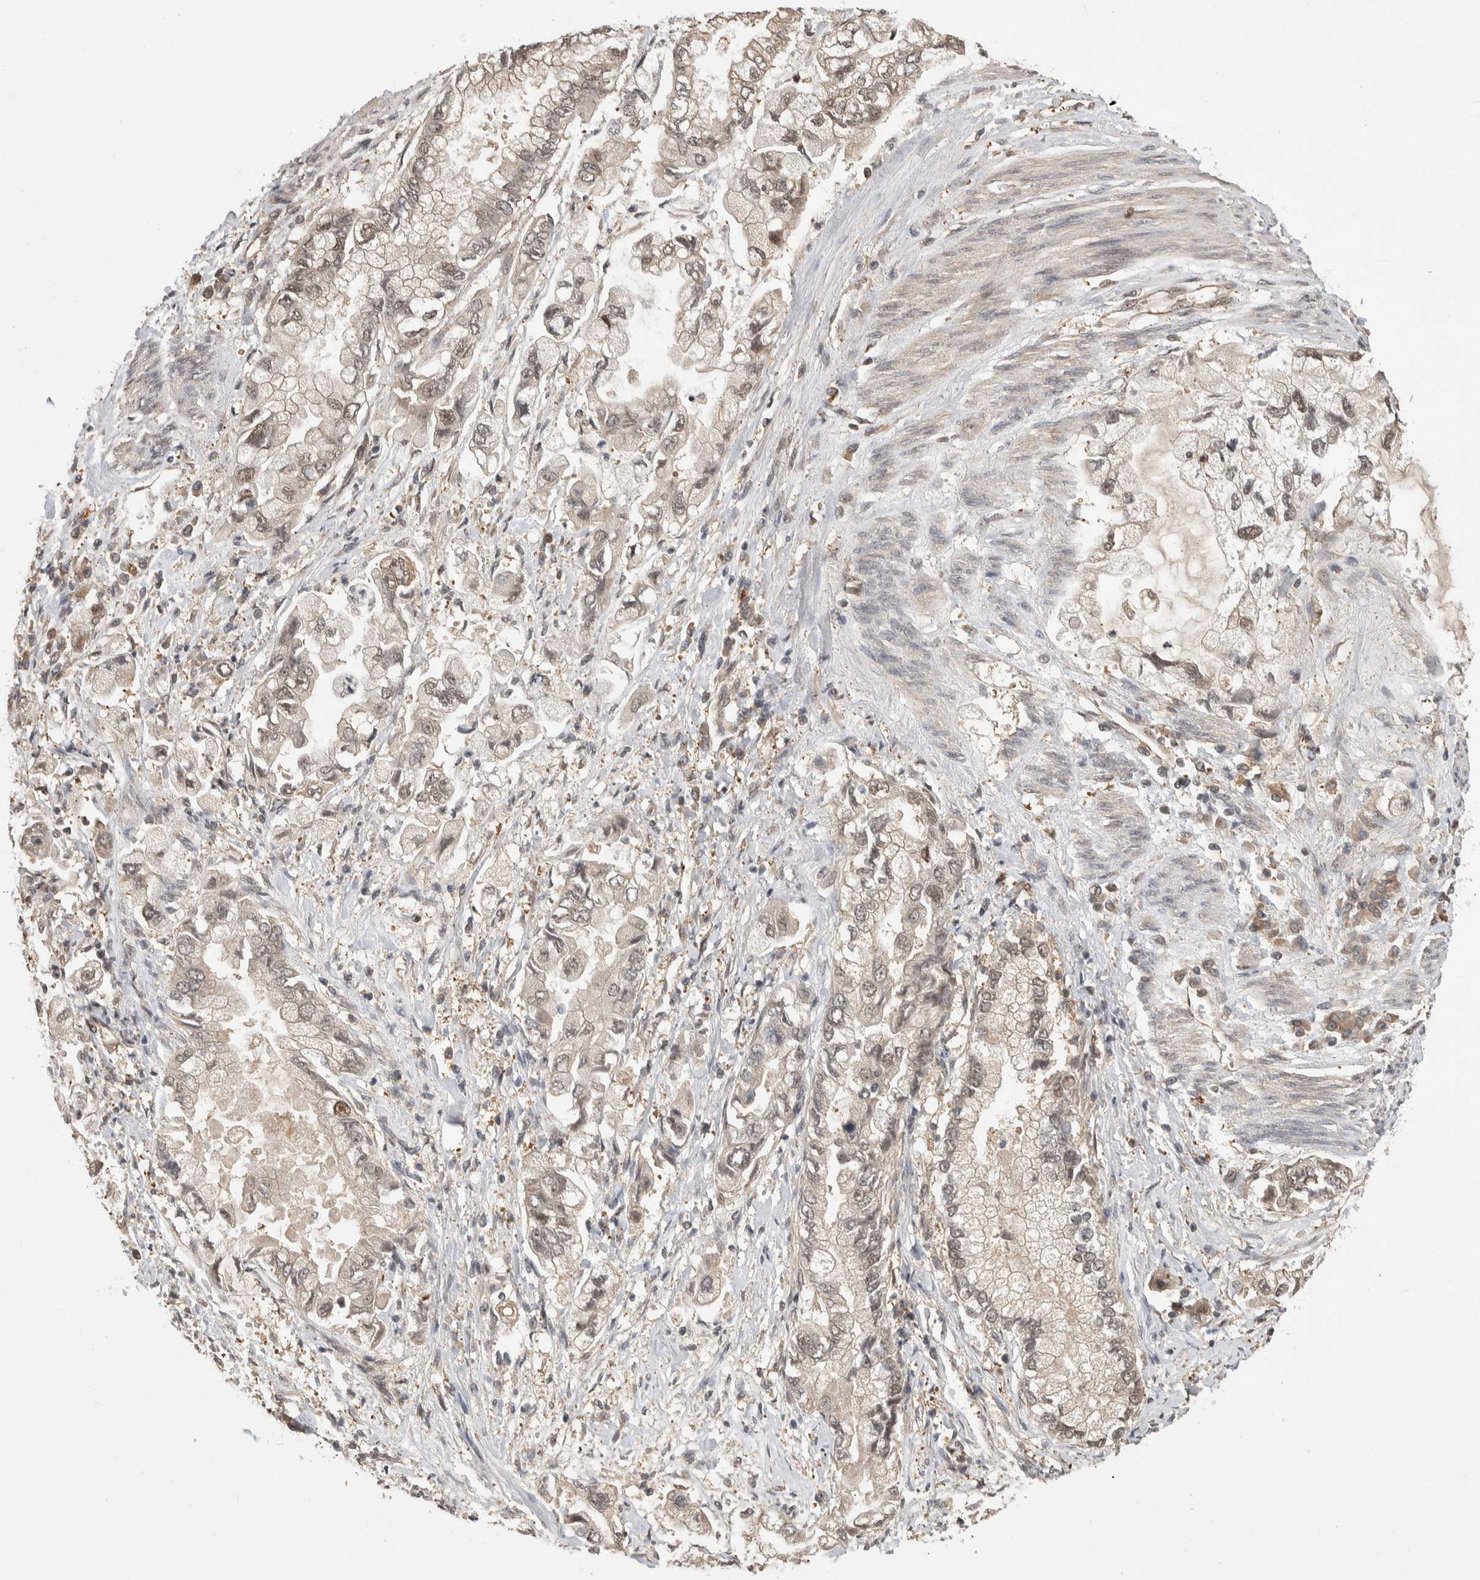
{"staining": {"intensity": "weak", "quantity": ">75%", "location": "nuclear"}, "tissue": "stomach cancer", "cell_type": "Tumor cells", "image_type": "cancer", "snomed": [{"axis": "morphology", "description": "Normal tissue, NOS"}, {"axis": "morphology", "description": "Adenocarcinoma, NOS"}, {"axis": "topography", "description": "Stomach"}], "caption": "Immunohistochemistry (IHC) (DAB) staining of human adenocarcinoma (stomach) demonstrates weak nuclear protein expression in approximately >75% of tumor cells.", "gene": "ZNF592", "patient": {"sex": "male", "age": 62}}